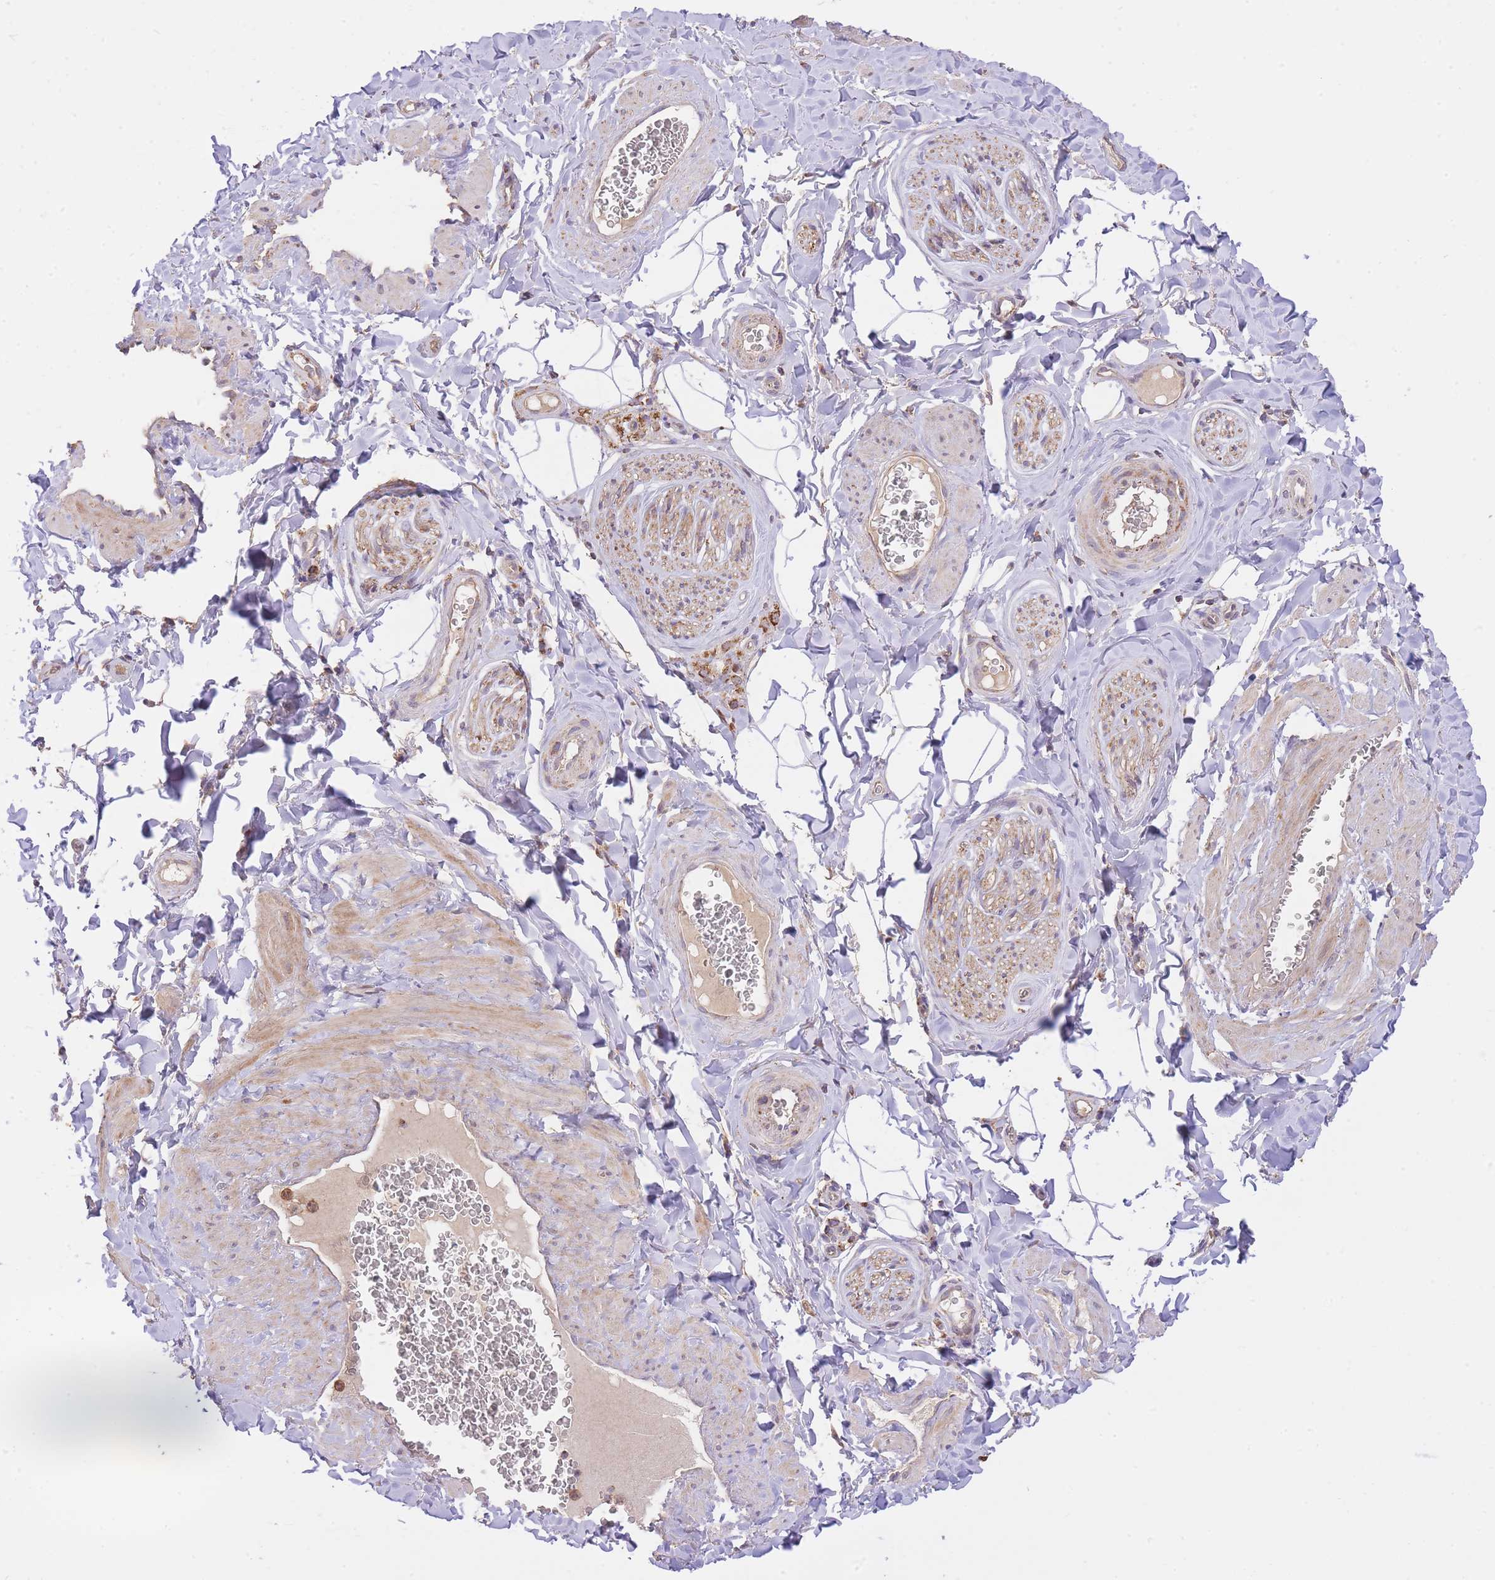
{"staining": {"intensity": "moderate", "quantity": "25%-75%", "location": "cytoplasmic/membranous"}, "tissue": "adipose tissue", "cell_type": "Adipocytes", "image_type": "normal", "snomed": [{"axis": "morphology", "description": "Normal tissue, NOS"}, {"axis": "topography", "description": "Soft tissue"}, {"axis": "topography", "description": "Adipose tissue"}, {"axis": "topography", "description": "Vascular tissue"}, {"axis": "topography", "description": "Peripheral nerve tissue"}], "caption": "Immunohistochemistry micrograph of benign adipose tissue: adipose tissue stained using immunohistochemistry shows medium levels of moderate protein expression localized specifically in the cytoplasmic/membranous of adipocytes, appearing as a cytoplasmic/membranous brown color.", "gene": "PREP", "patient": {"sex": "male", "age": 46}}